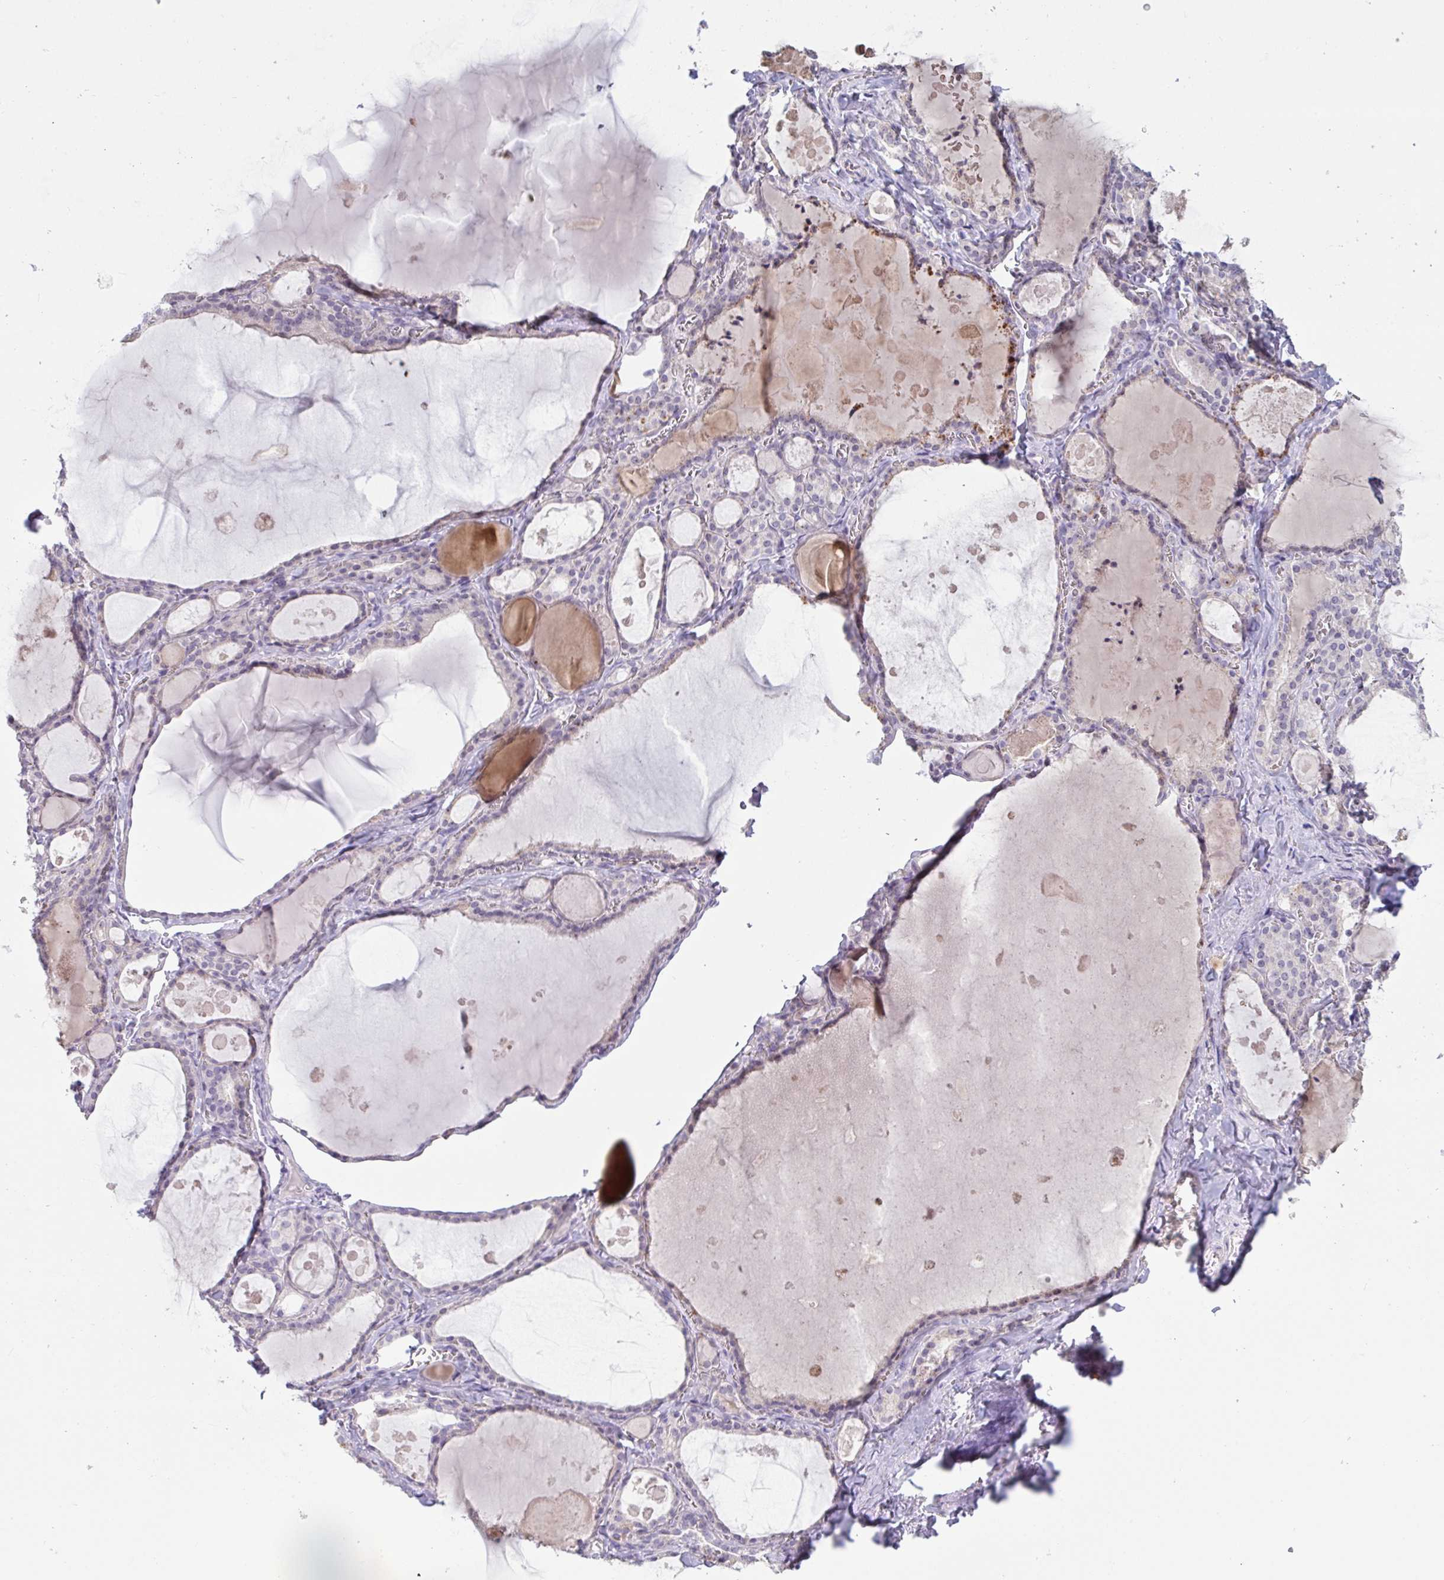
{"staining": {"intensity": "weak", "quantity": "<25%", "location": "nuclear"}, "tissue": "thyroid gland", "cell_type": "Glandular cells", "image_type": "normal", "snomed": [{"axis": "morphology", "description": "Normal tissue, NOS"}, {"axis": "topography", "description": "Thyroid gland"}], "caption": "Thyroid gland stained for a protein using immunohistochemistry reveals no positivity glandular cells.", "gene": "MYC", "patient": {"sex": "male", "age": 56}}